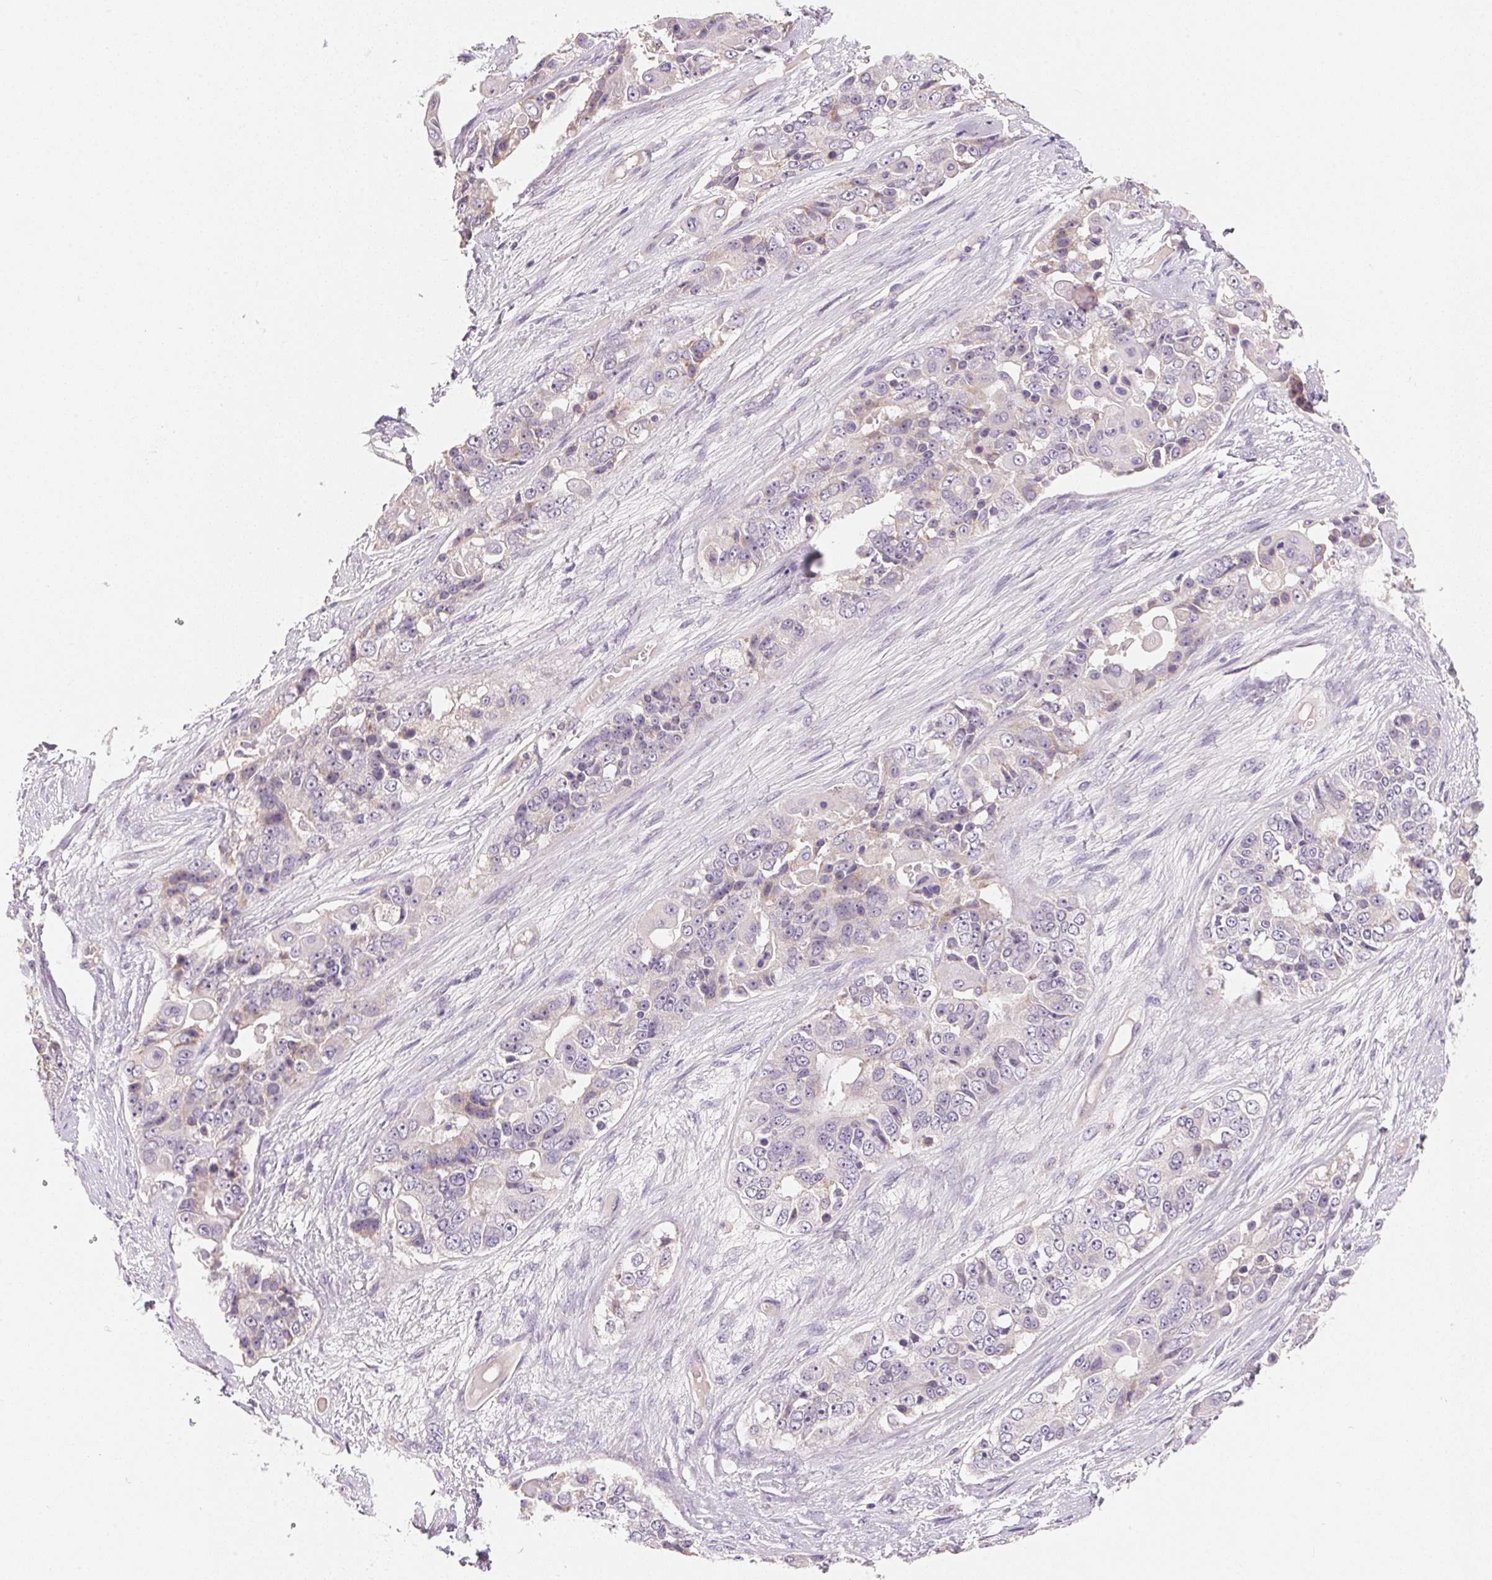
{"staining": {"intensity": "negative", "quantity": "none", "location": "none"}, "tissue": "ovarian cancer", "cell_type": "Tumor cells", "image_type": "cancer", "snomed": [{"axis": "morphology", "description": "Carcinoma, endometroid"}, {"axis": "topography", "description": "Ovary"}], "caption": "Tumor cells are negative for brown protein staining in ovarian cancer. The staining was performed using DAB to visualize the protein expression in brown, while the nuclei were stained in blue with hematoxylin (Magnification: 20x).", "gene": "MCOLN3", "patient": {"sex": "female", "age": 51}}